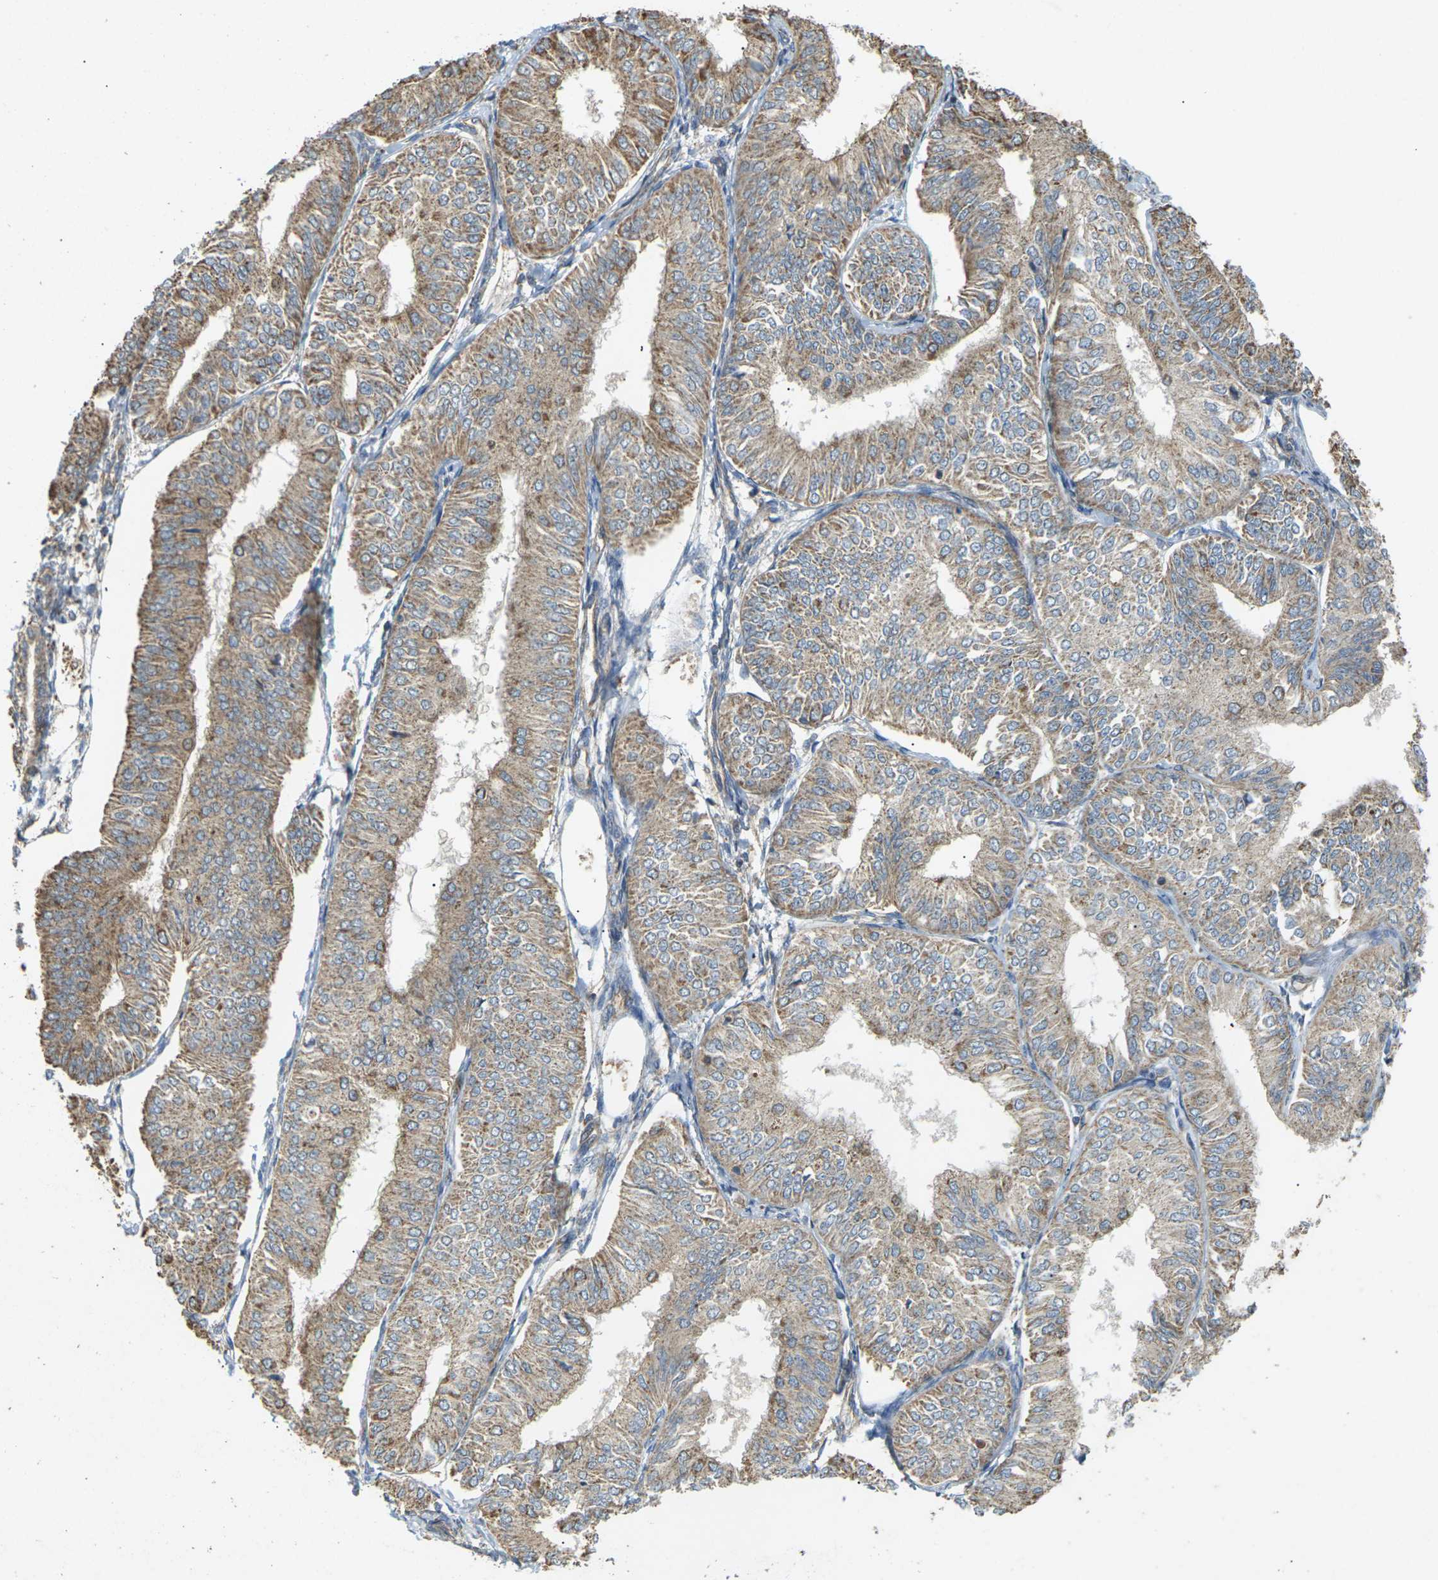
{"staining": {"intensity": "moderate", "quantity": ">75%", "location": "cytoplasmic/membranous"}, "tissue": "endometrial cancer", "cell_type": "Tumor cells", "image_type": "cancer", "snomed": [{"axis": "morphology", "description": "Adenocarcinoma, NOS"}, {"axis": "topography", "description": "Endometrium"}], "caption": "A brown stain labels moderate cytoplasmic/membranous positivity of a protein in human endometrial cancer (adenocarcinoma) tumor cells.", "gene": "KSR1", "patient": {"sex": "female", "age": 58}}